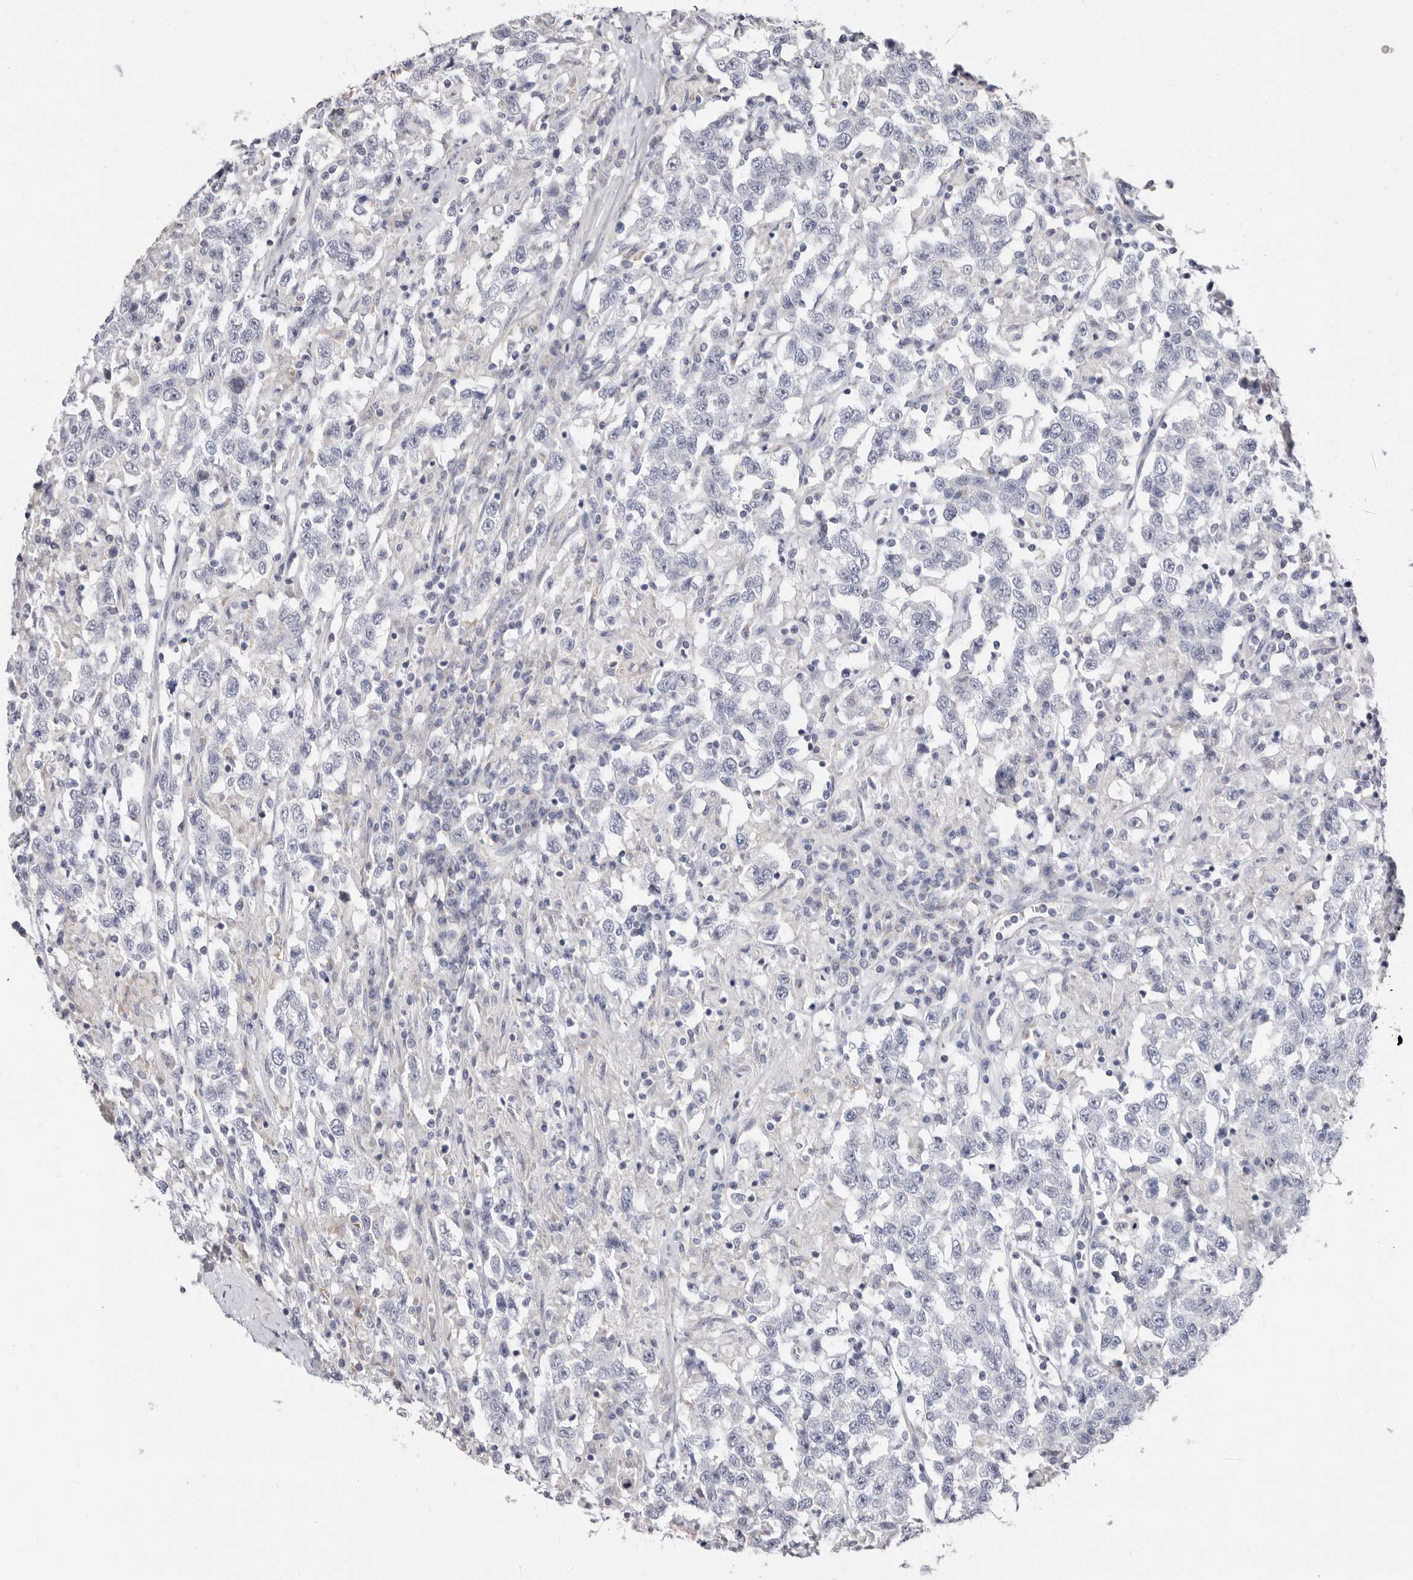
{"staining": {"intensity": "negative", "quantity": "none", "location": "none"}, "tissue": "testis cancer", "cell_type": "Tumor cells", "image_type": "cancer", "snomed": [{"axis": "morphology", "description": "Seminoma, NOS"}, {"axis": "topography", "description": "Testis"}], "caption": "Immunohistochemistry (IHC) histopathology image of testis cancer stained for a protein (brown), which shows no expression in tumor cells. Brightfield microscopy of IHC stained with DAB (brown) and hematoxylin (blue), captured at high magnification.", "gene": "RSPO2", "patient": {"sex": "male", "age": 41}}